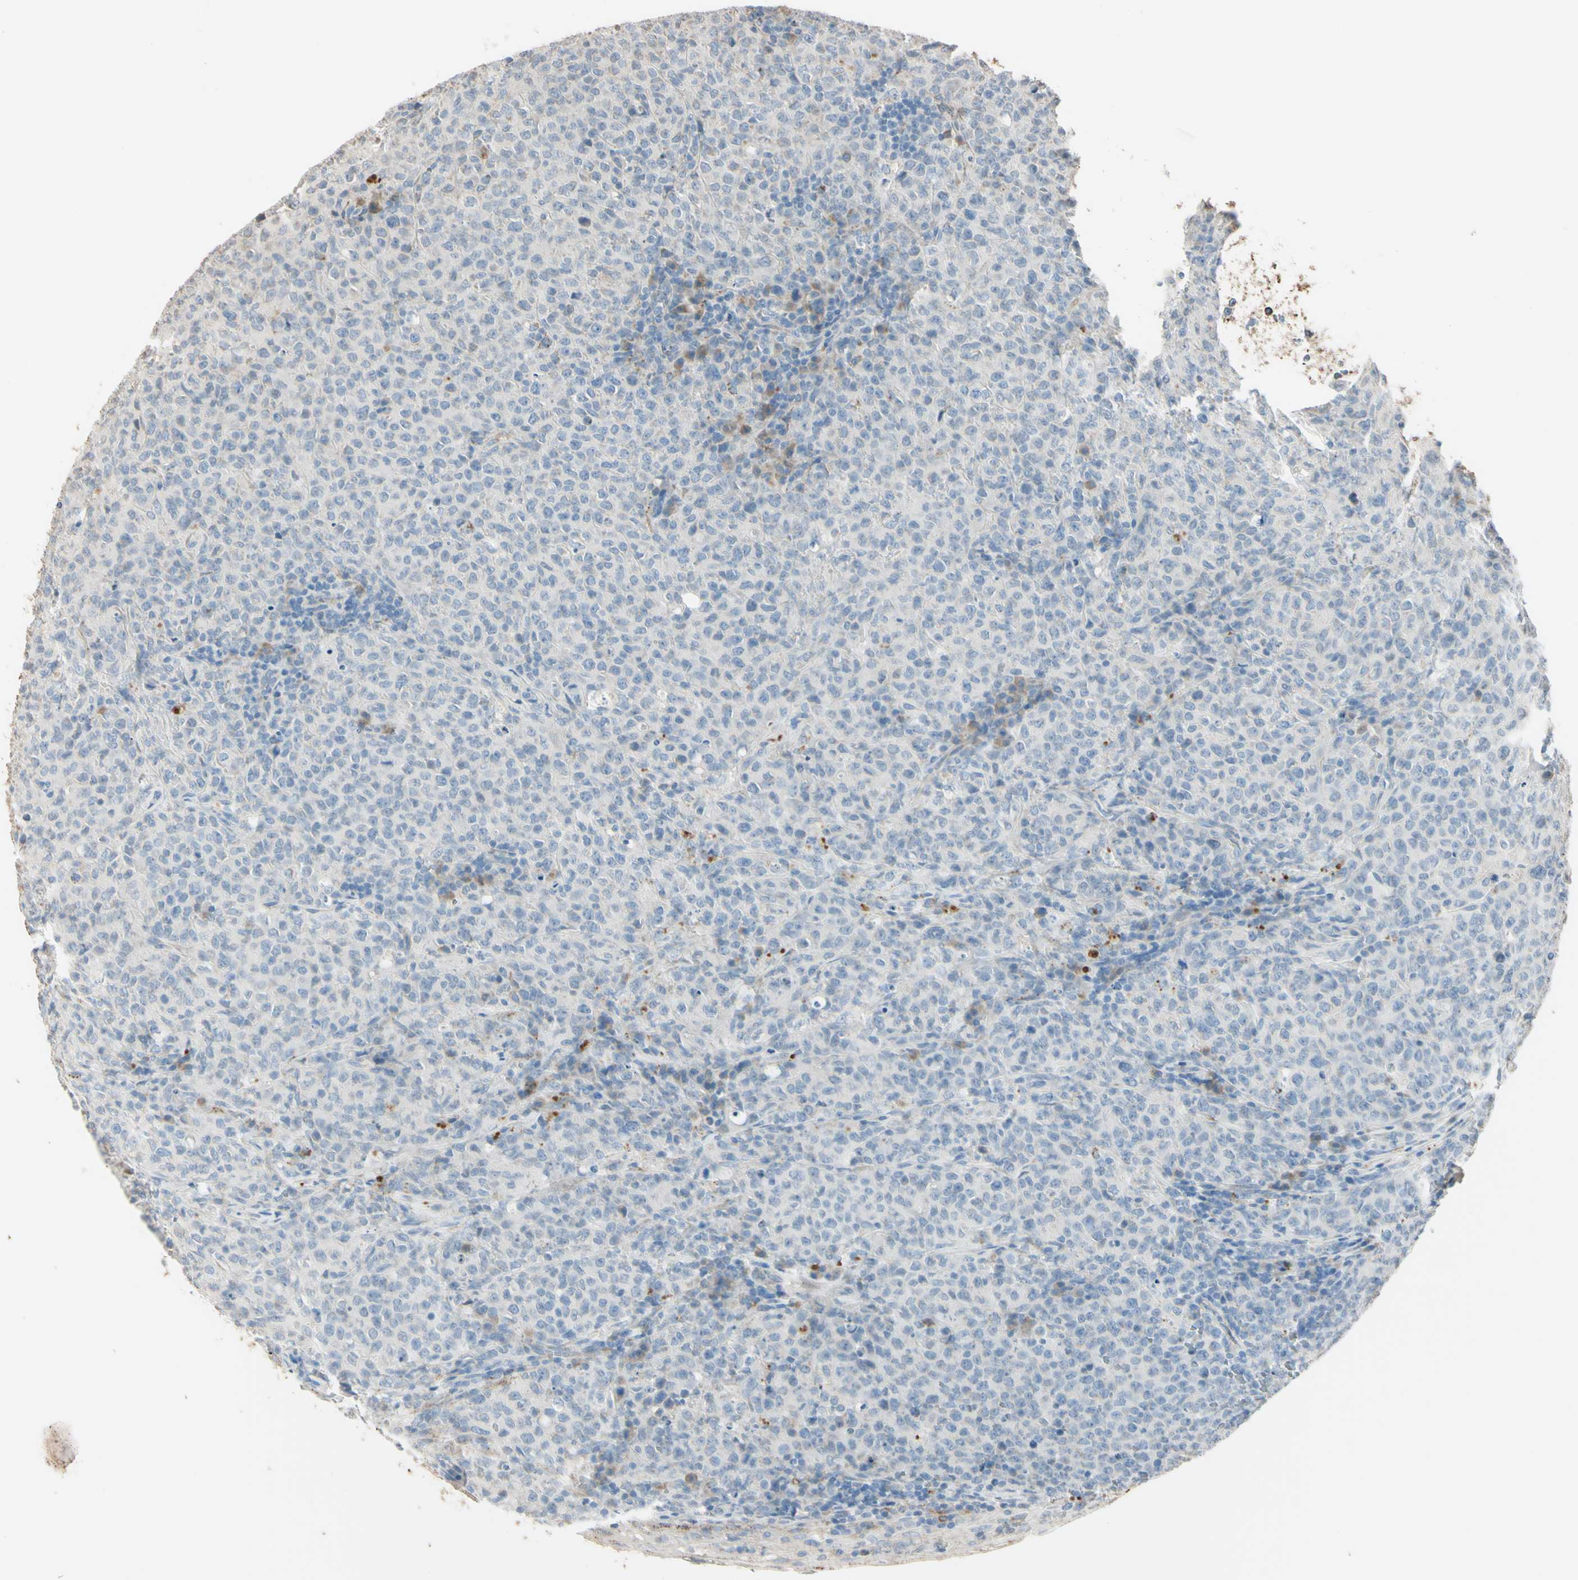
{"staining": {"intensity": "negative", "quantity": "none", "location": "none"}, "tissue": "lymphoma", "cell_type": "Tumor cells", "image_type": "cancer", "snomed": [{"axis": "morphology", "description": "Malignant lymphoma, non-Hodgkin's type, High grade"}, {"axis": "topography", "description": "Tonsil"}], "caption": "Lymphoma was stained to show a protein in brown. There is no significant expression in tumor cells. Nuclei are stained in blue.", "gene": "ANGPTL1", "patient": {"sex": "female", "age": 36}}